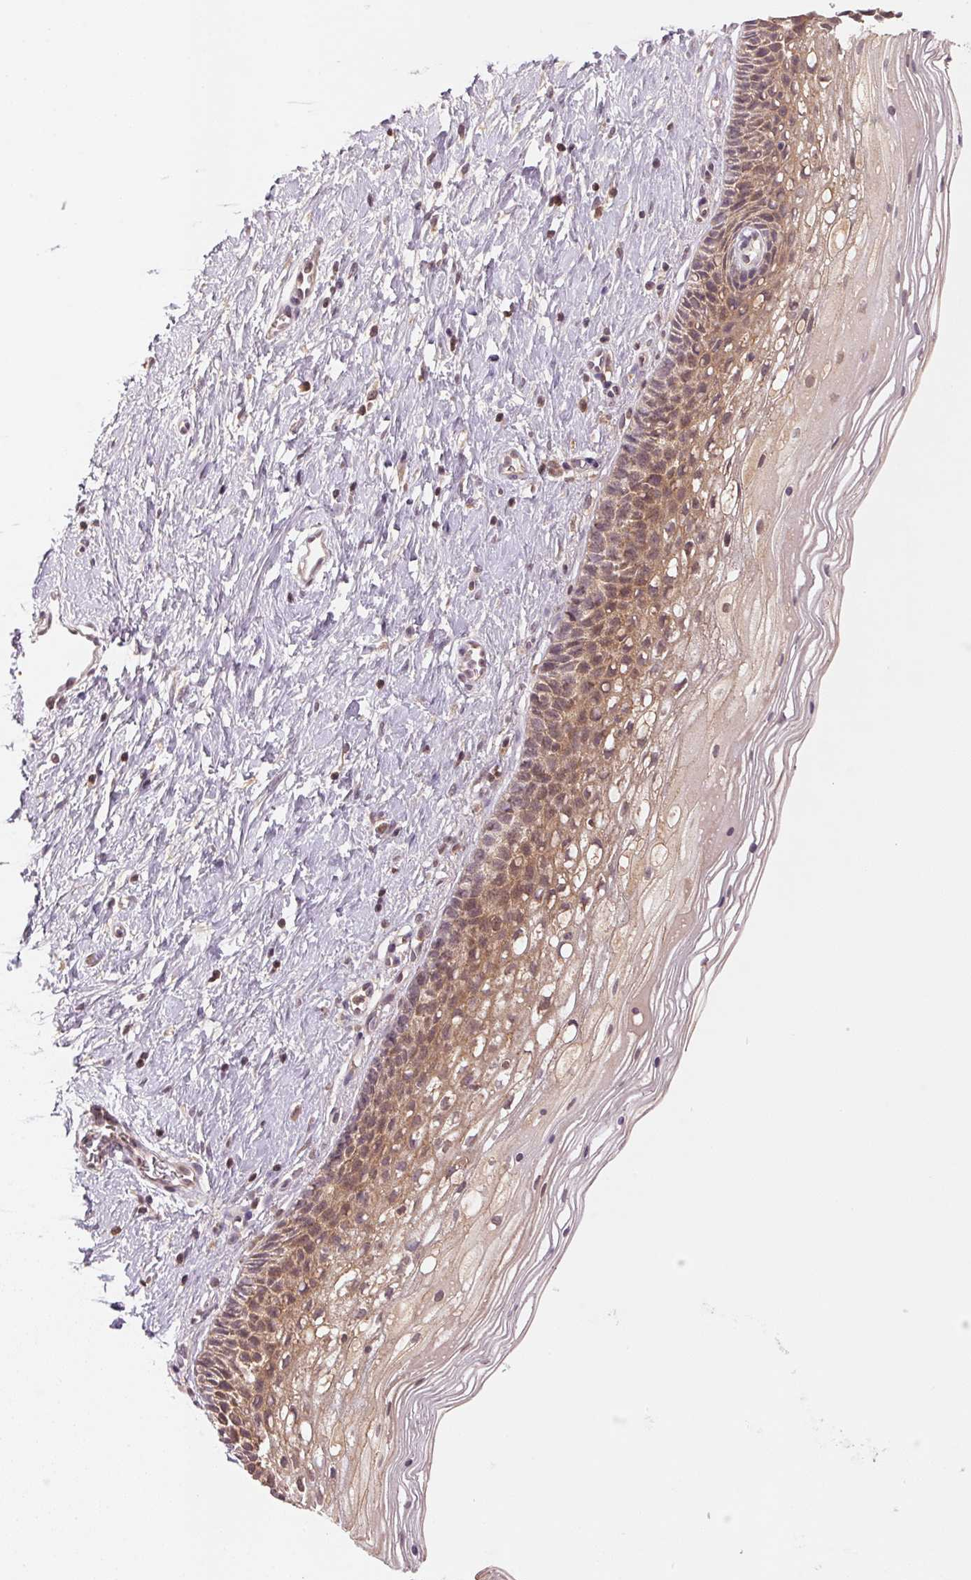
{"staining": {"intensity": "negative", "quantity": "none", "location": "none"}, "tissue": "cervix", "cell_type": "Glandular cells", "image_type": "normal", "snomed": [{"axis": "morphology", "description": "Normal tissue, NOS"}, {"axis": "topography", "description": "Cervix"}], "caption": "Glandular cells show no significant staining in unremarkable cervix.", "gene": "BNIP5", "patient": {"sex": "female", "age": 34}}